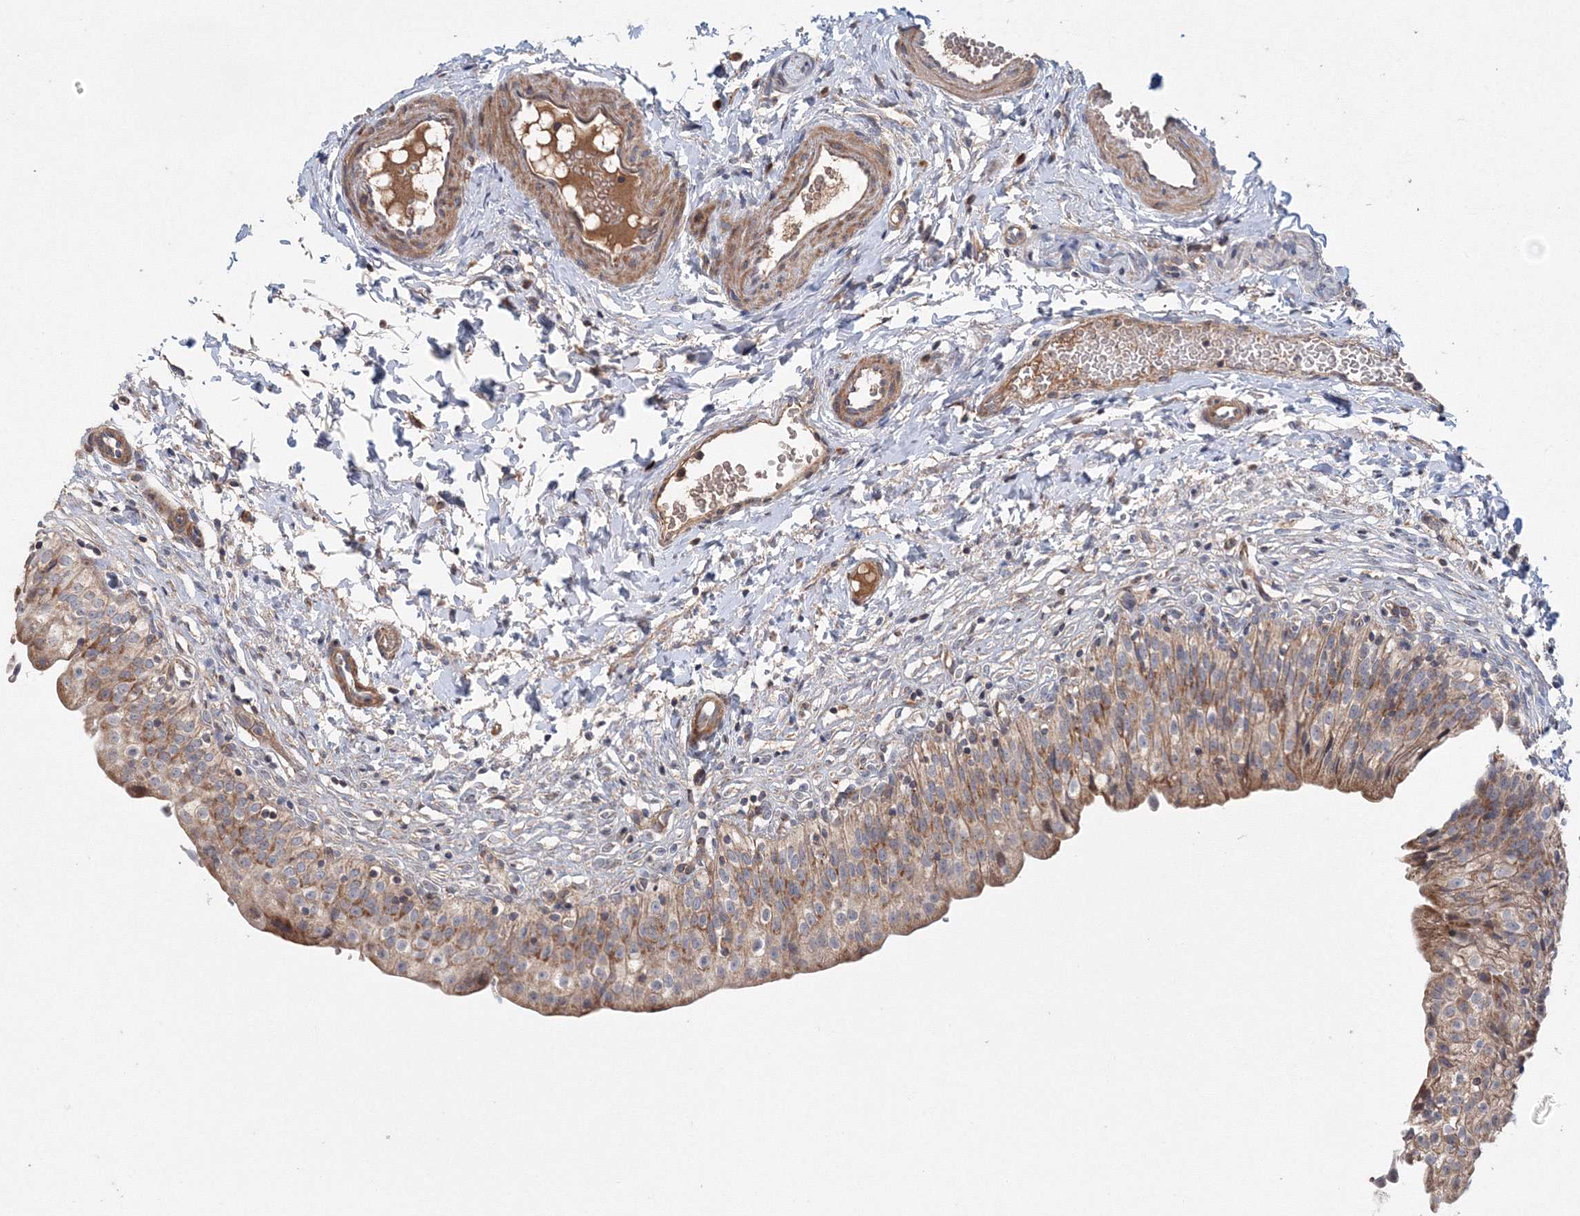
{"staining": {"intensity": "moderate", "quantity": ">75%", "location": "cytoplasmic/membranous"}, "tissue": "urinary bladder", "cell_type": "Urothelial cells", "image_type": "normal", "snomed": [{"axis": "morphology", "description": "Normal tissue, NOS"}, {"axis": "topography", "description": "Urinary bladder"}], "caption": "Immunohistochemistry staining of unremarkable urinary bladder, which displays medium levels of moderate cytoplasmic/membranous expression in about >75% of urothelial cells indicating moderate cytoplasmic/membranous protein positivity. The staining was performed using DAB (3,3'-diaminobenzidine) (brown) for protein detection and nuclei were counterstained in hematoxylin (blue).", "gene": "NOA1", "patient": {"sex": "male", "age": 55}}